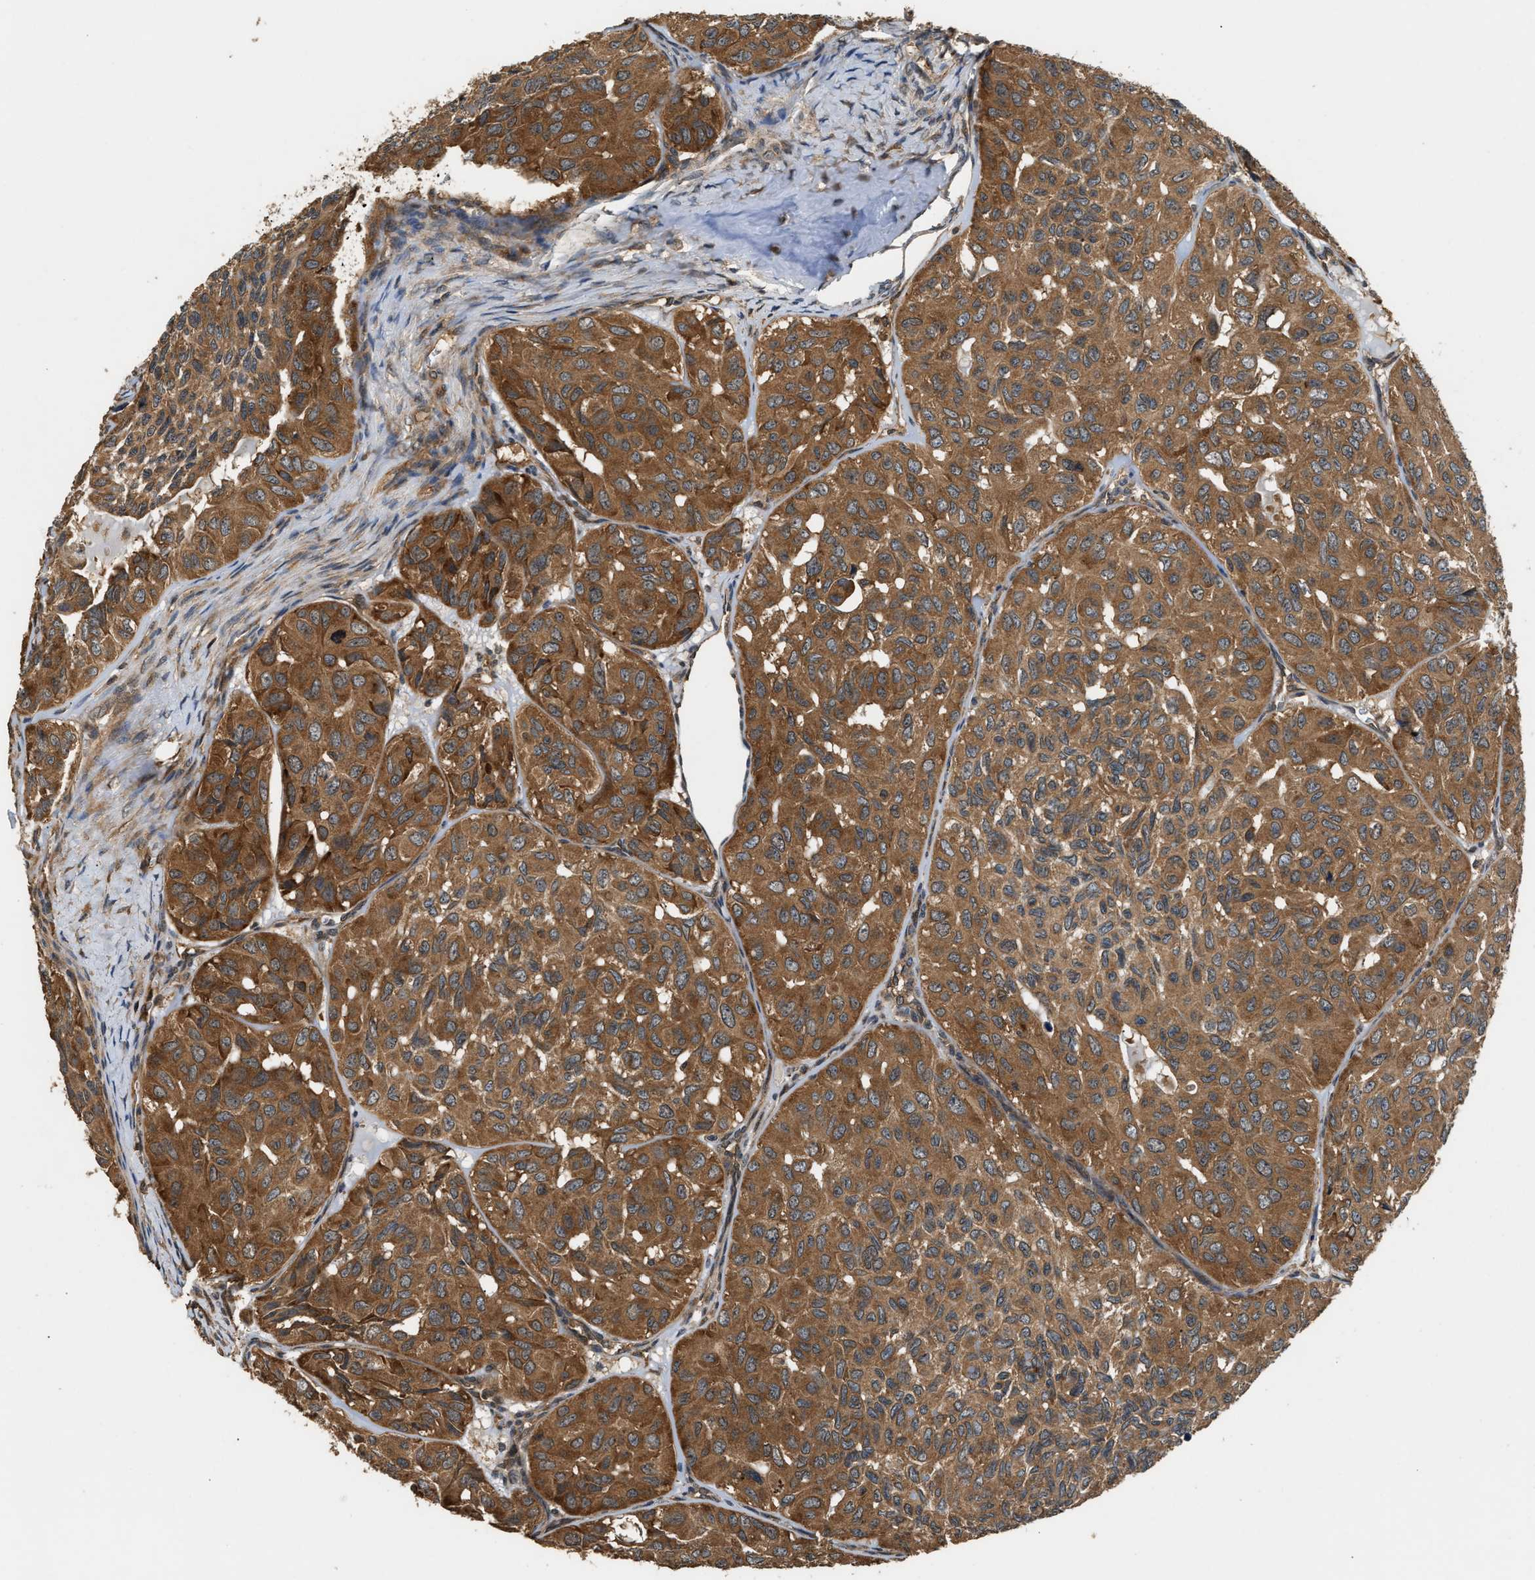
{"staining": {"intensity": "strong", "quantity": ">75%", "location": "cytoplasmic/membranous"}, "tissue": "head and neck cancer", "cell_type": "Tumor cells", "image_type": "cancer", "snomed": [{"axis": "morphology", "description": "Adenocarcinoma, NOS"}, {"axis": "topography", "description": "Salivary gland, NOS"}, {"axis": "topography", "description": "Head-Neck"}], "caption": "Protein expression analysis of head and neck adenocarcinoma reveals strong cytoplasmic/membranous positivity in approximately >75% of tumor cells.", "gene": "DNAJC2", "patient": {"sex": "female", "age": 76}}